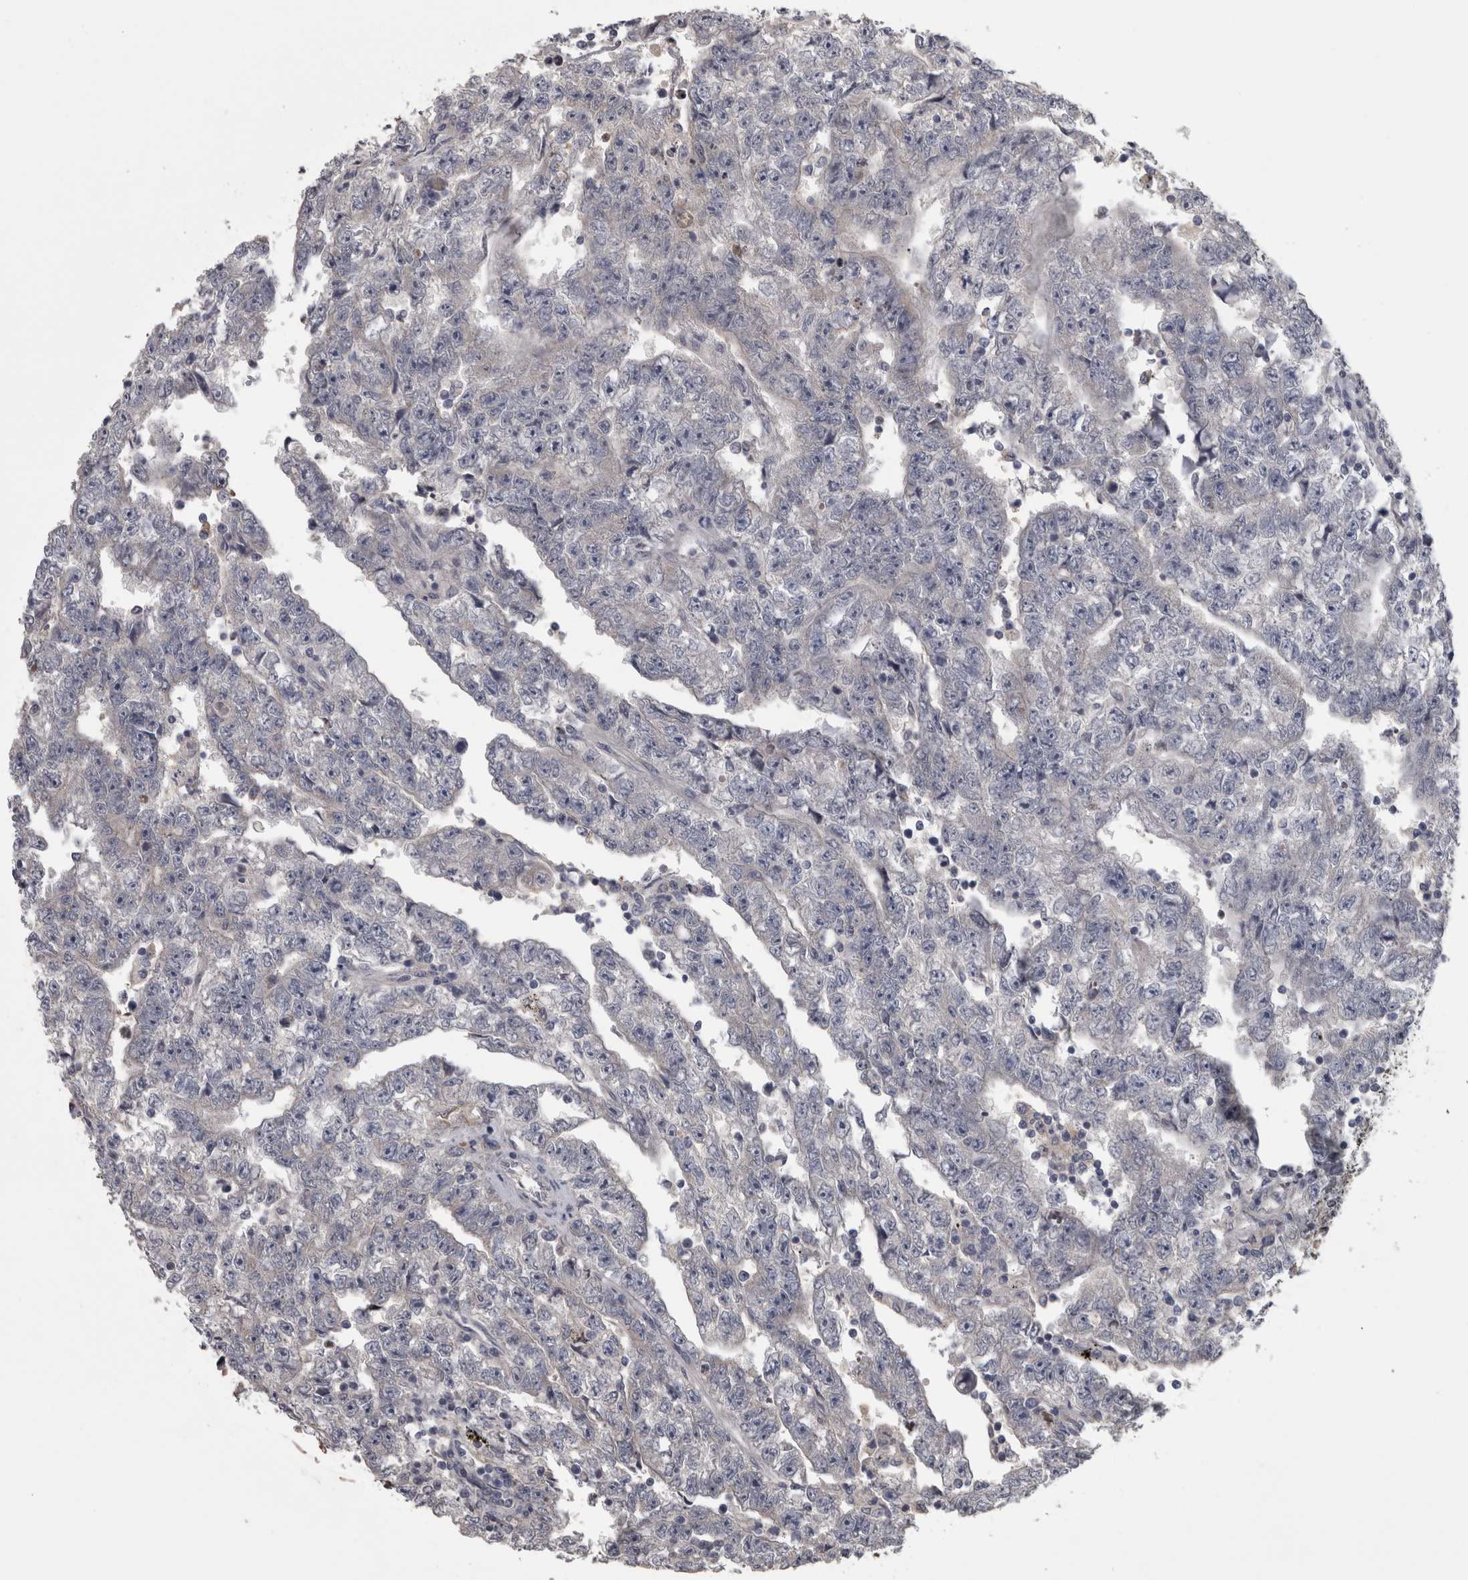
{"staining": {"intensity": "negative", "quantity": "none", "location": "none"}, "tissue": "testis cancer", "cell_type": "Tumor cells", "image_type": "cancer", "snomed": [{"axis": "morphology", "description": "Carcinoma, Embryonal, NOS"}, {"axis": "topography", "description": "Testis"}], "caption": "This is a image of immunohistochemistry staining of testis embryonal carcinoma, which shows no expression in tumor cells.", "gene": "DBT", "patient": {"sex": "male", "age": 25}}